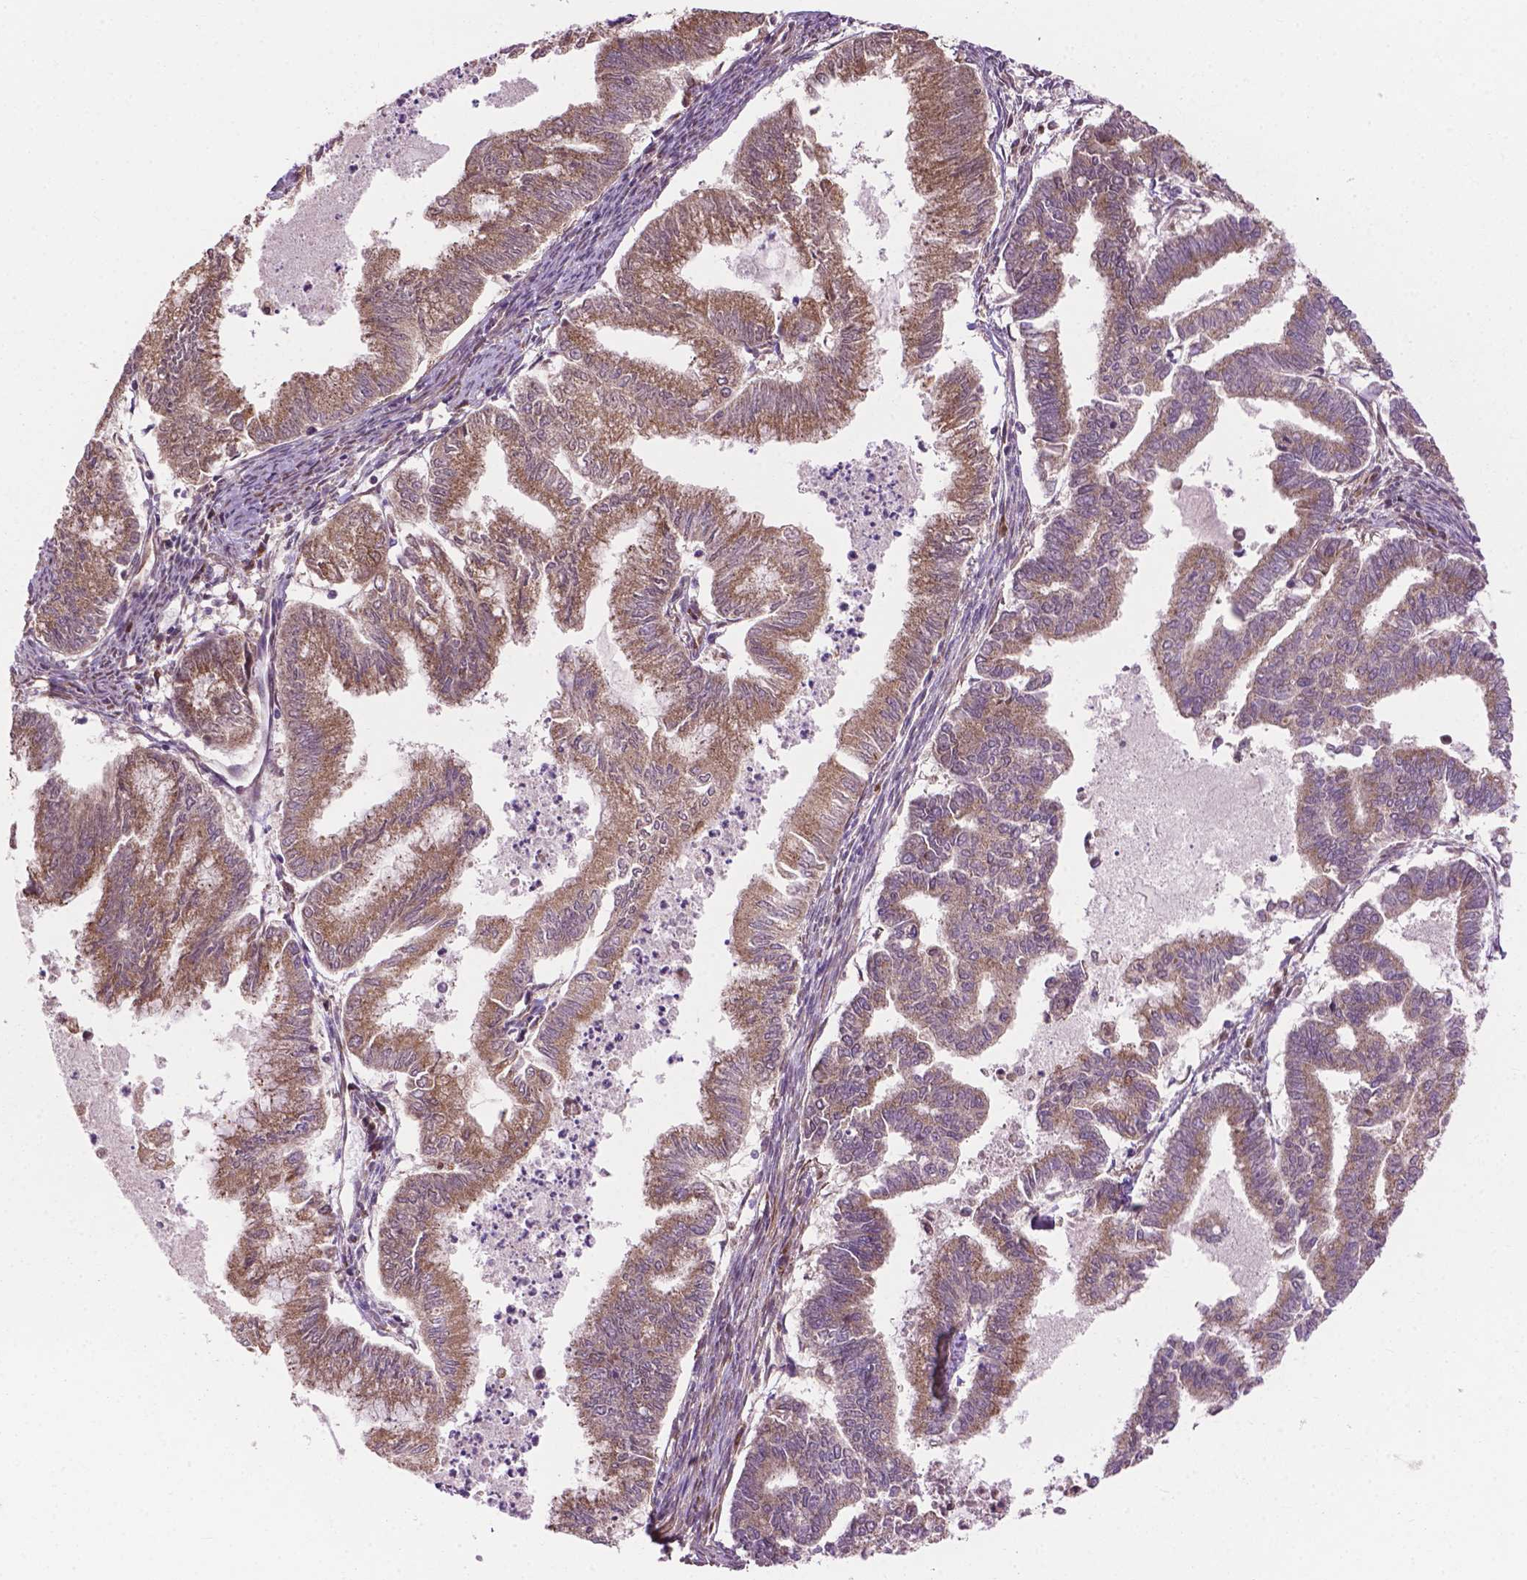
{"staining": {"intensity": "moderate", "quantity": "25%-75%", "location": "cytoplasmic/membranous"}, "tissue": "endometrial cancer", "cell_type": "Tumor cells", "image_type": "cancer", "snomed": [{"axis": "morphology", "description": "Adenocarcinoma, NOS"}, {"axis": "topography", "description": "Endometrium"}], "caption": "Immunohistochemistry image of neoplastic tissue: endometrial adenocarcinoma stained using immunohistochemistry (IHC) displays medium levels of moderate protein expression localized specifically in the cytoplasmic/membranous of tumor cells, appearing as a cytoplasmic/membranous brown color.", "gene": "PPP1CB", "patient": {"sex": "female", "age": 79}}